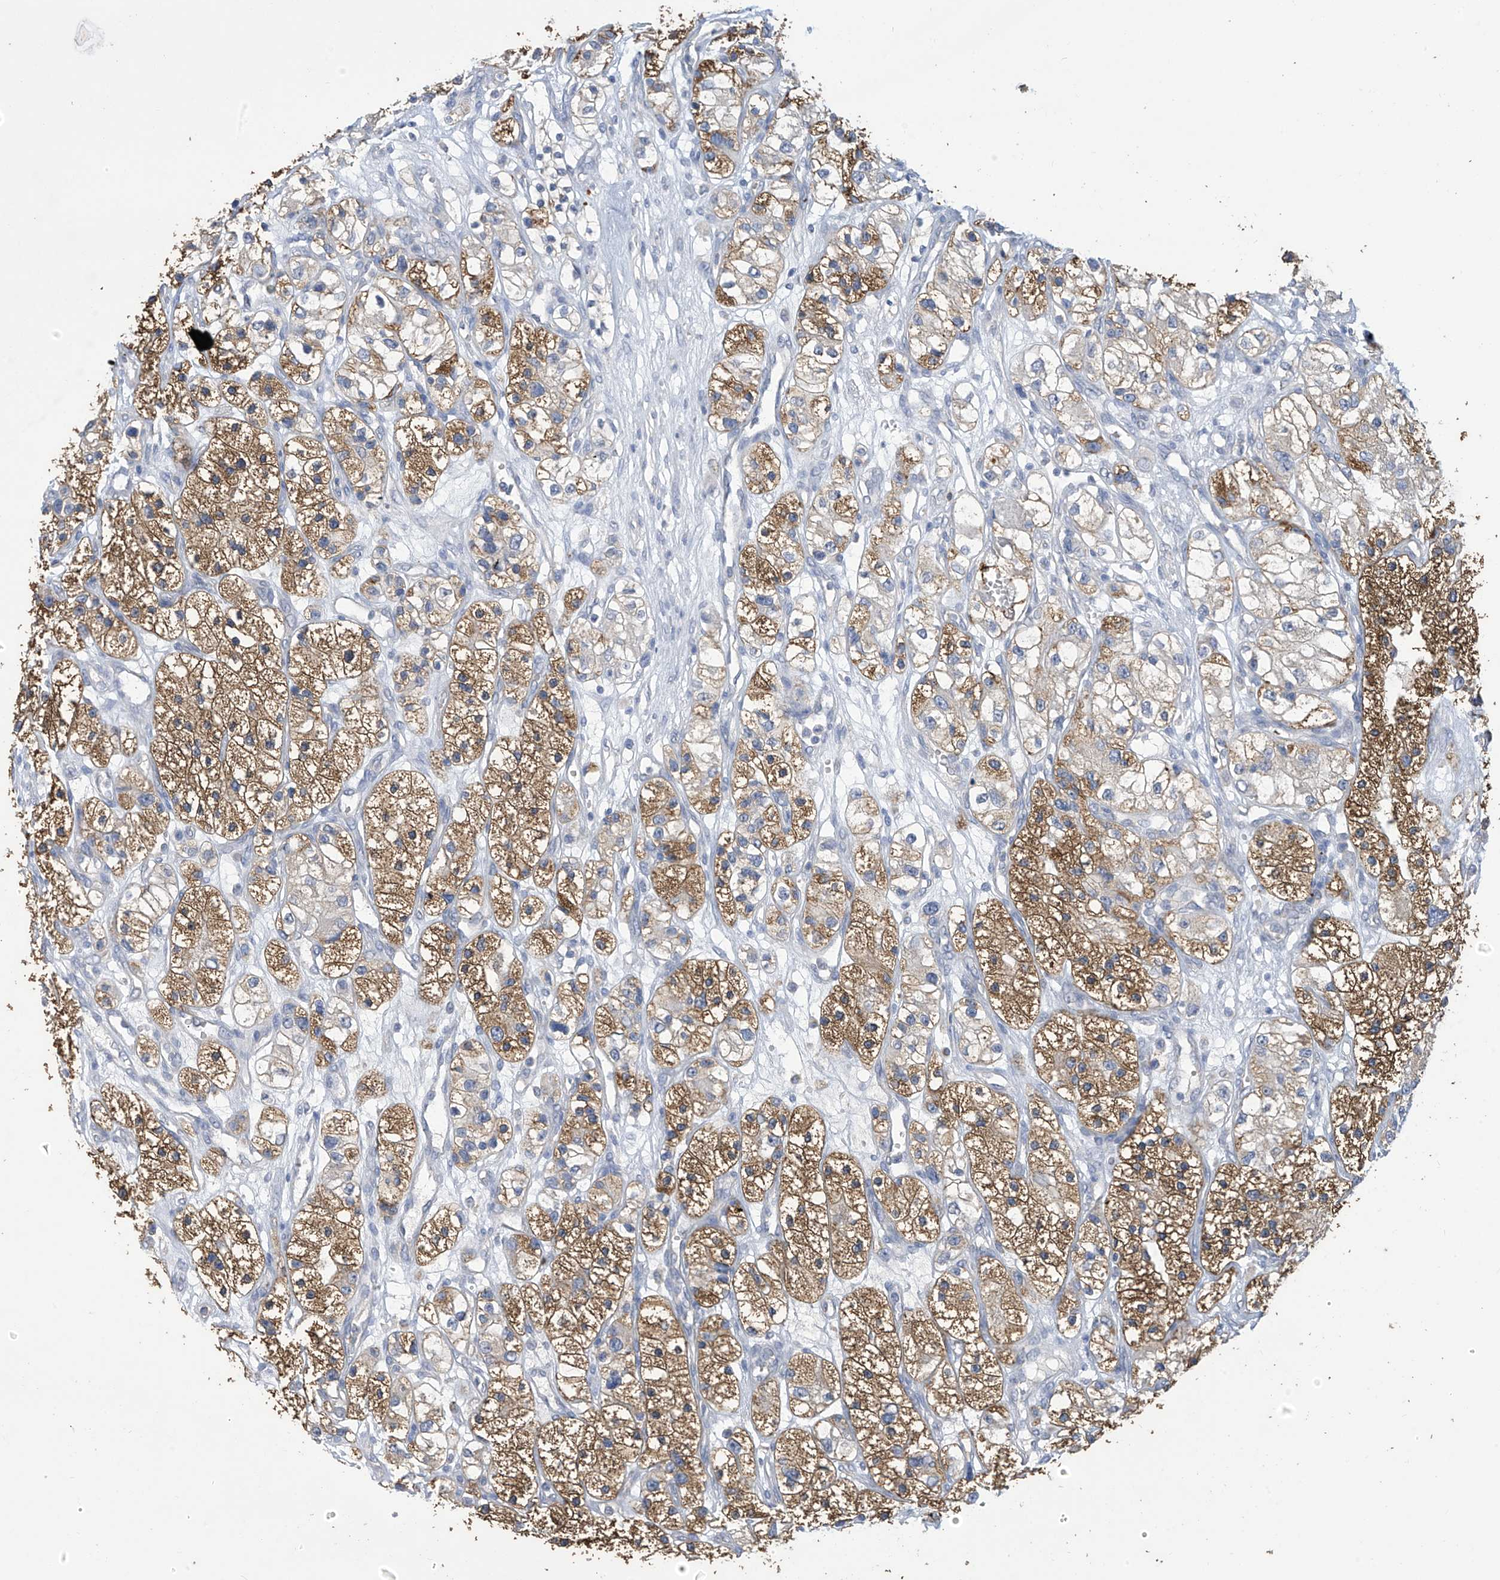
{"staining": {"intensity": "moderate", "quantity": ">75%", "location": "cytoplasmic/membranous"}, "tissue": "renal cancer", "cell_type": "Tumor cells", "image_type": "cancer", "snomed": [{"axis": "morphology", "description": "Adenocarcinoma, NOS"}, {"axis": "topography", "description": "Kidney"}], "caption": "A brown stain highlights moderate cytoplasmic/membranous staining of a protein in human renal cancer (adenocarcinoma) tumor cells.", "gene": "OGT", "patient": {"sex": "female", "age": 57}}